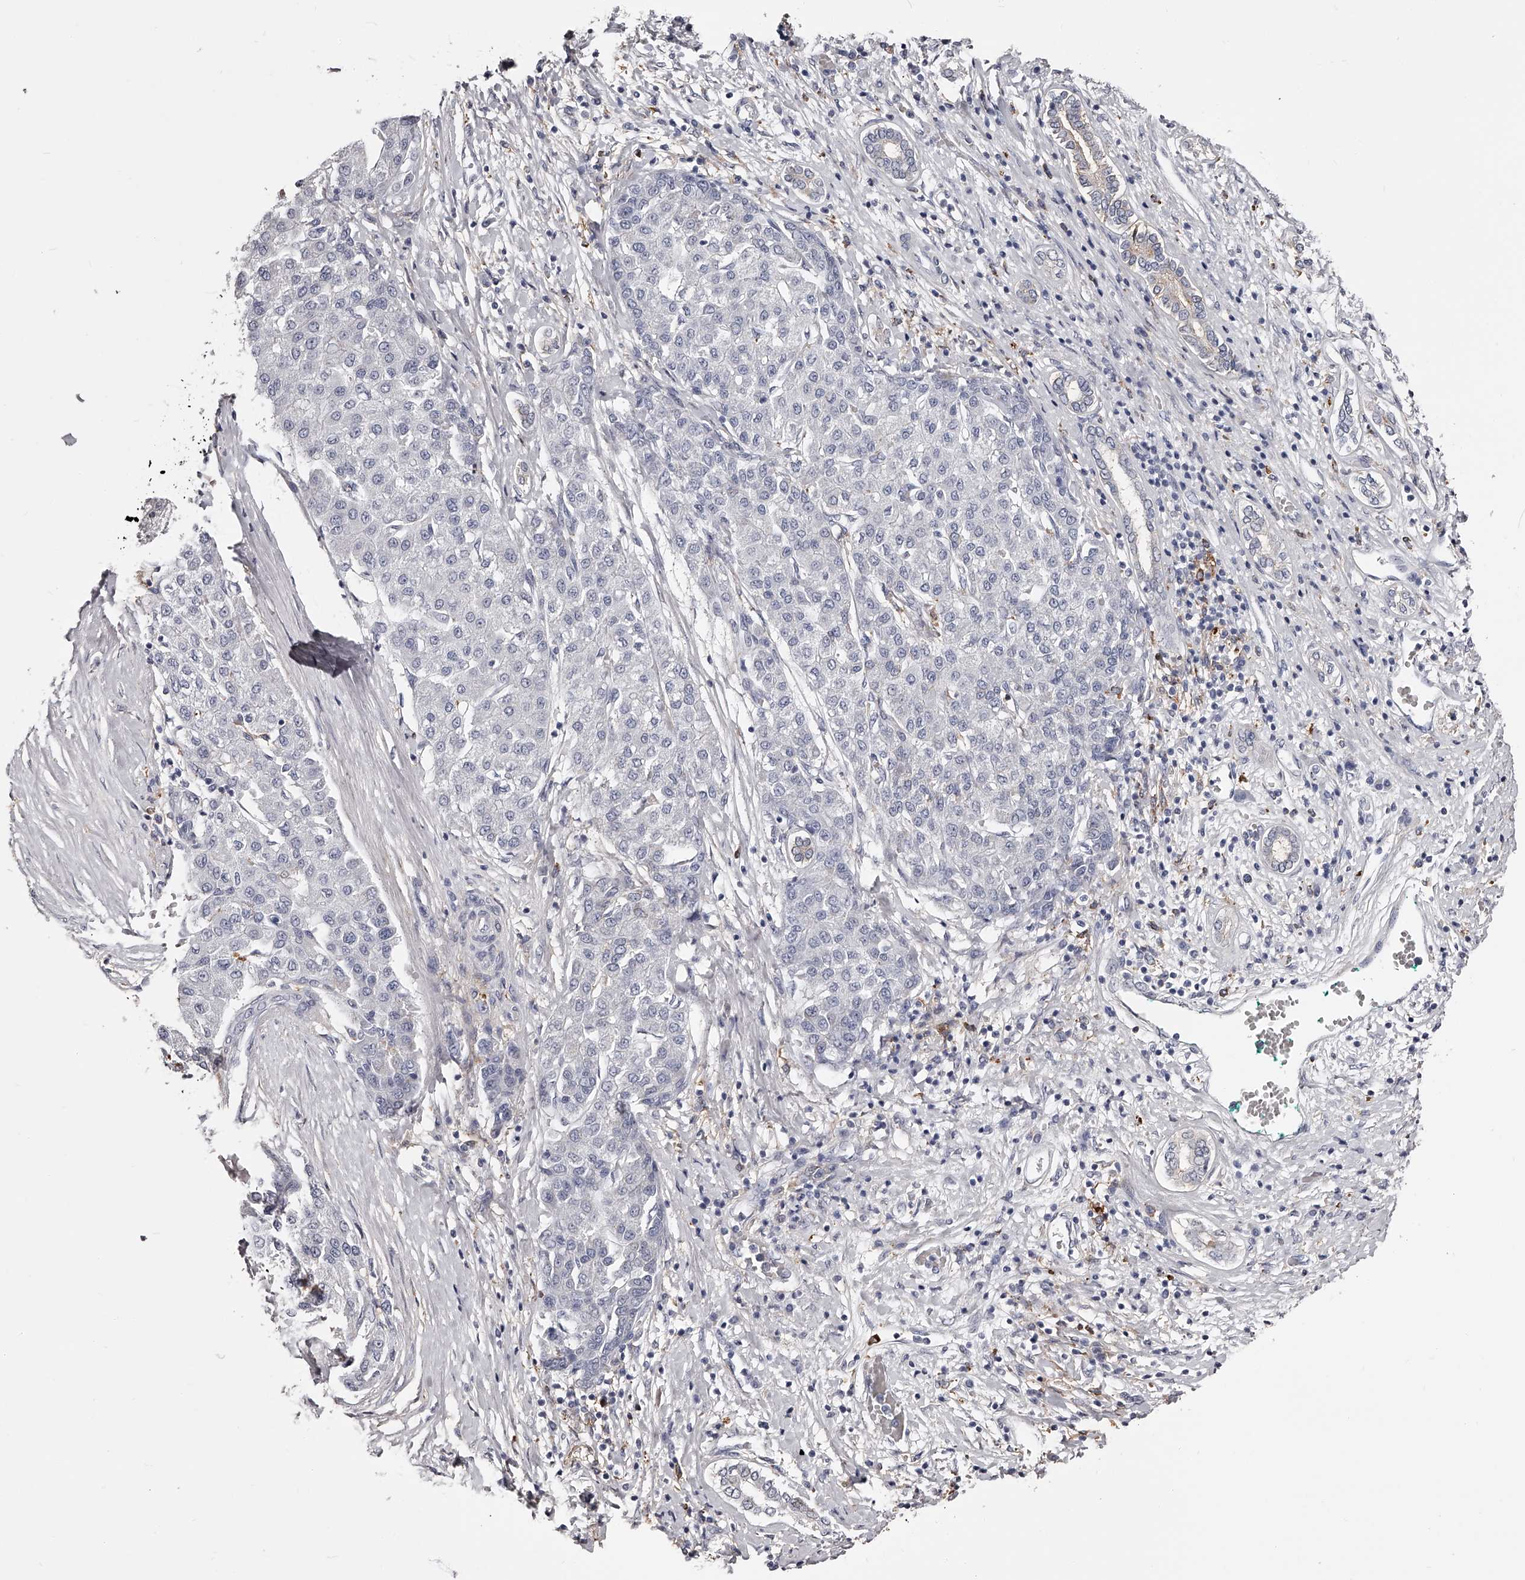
{"staining": {"intensity": "negative", "quantity": "none", "location": "none"}, "tissue": "liver cancer", "cell_type": "Tumor cells", "image_type": "cancer", "snomed": [{"axis": "morphology", "description": "Carcinoma, Hepatocellular, NOS"}, {"axis": "topography", "description": "Liver"}], "caption": "Tumor cells are negative for brown protein staining in liver cancer (hepatocellular carcinoma). (Stains: DAB (3,3'-diaminobenzidine) IHC with hematoxylin counter stain, Microscopy: brightfield microscopy at high magnification).", "gene": "PACSIN1", "patient": {"sex": "male", "age": 65}}